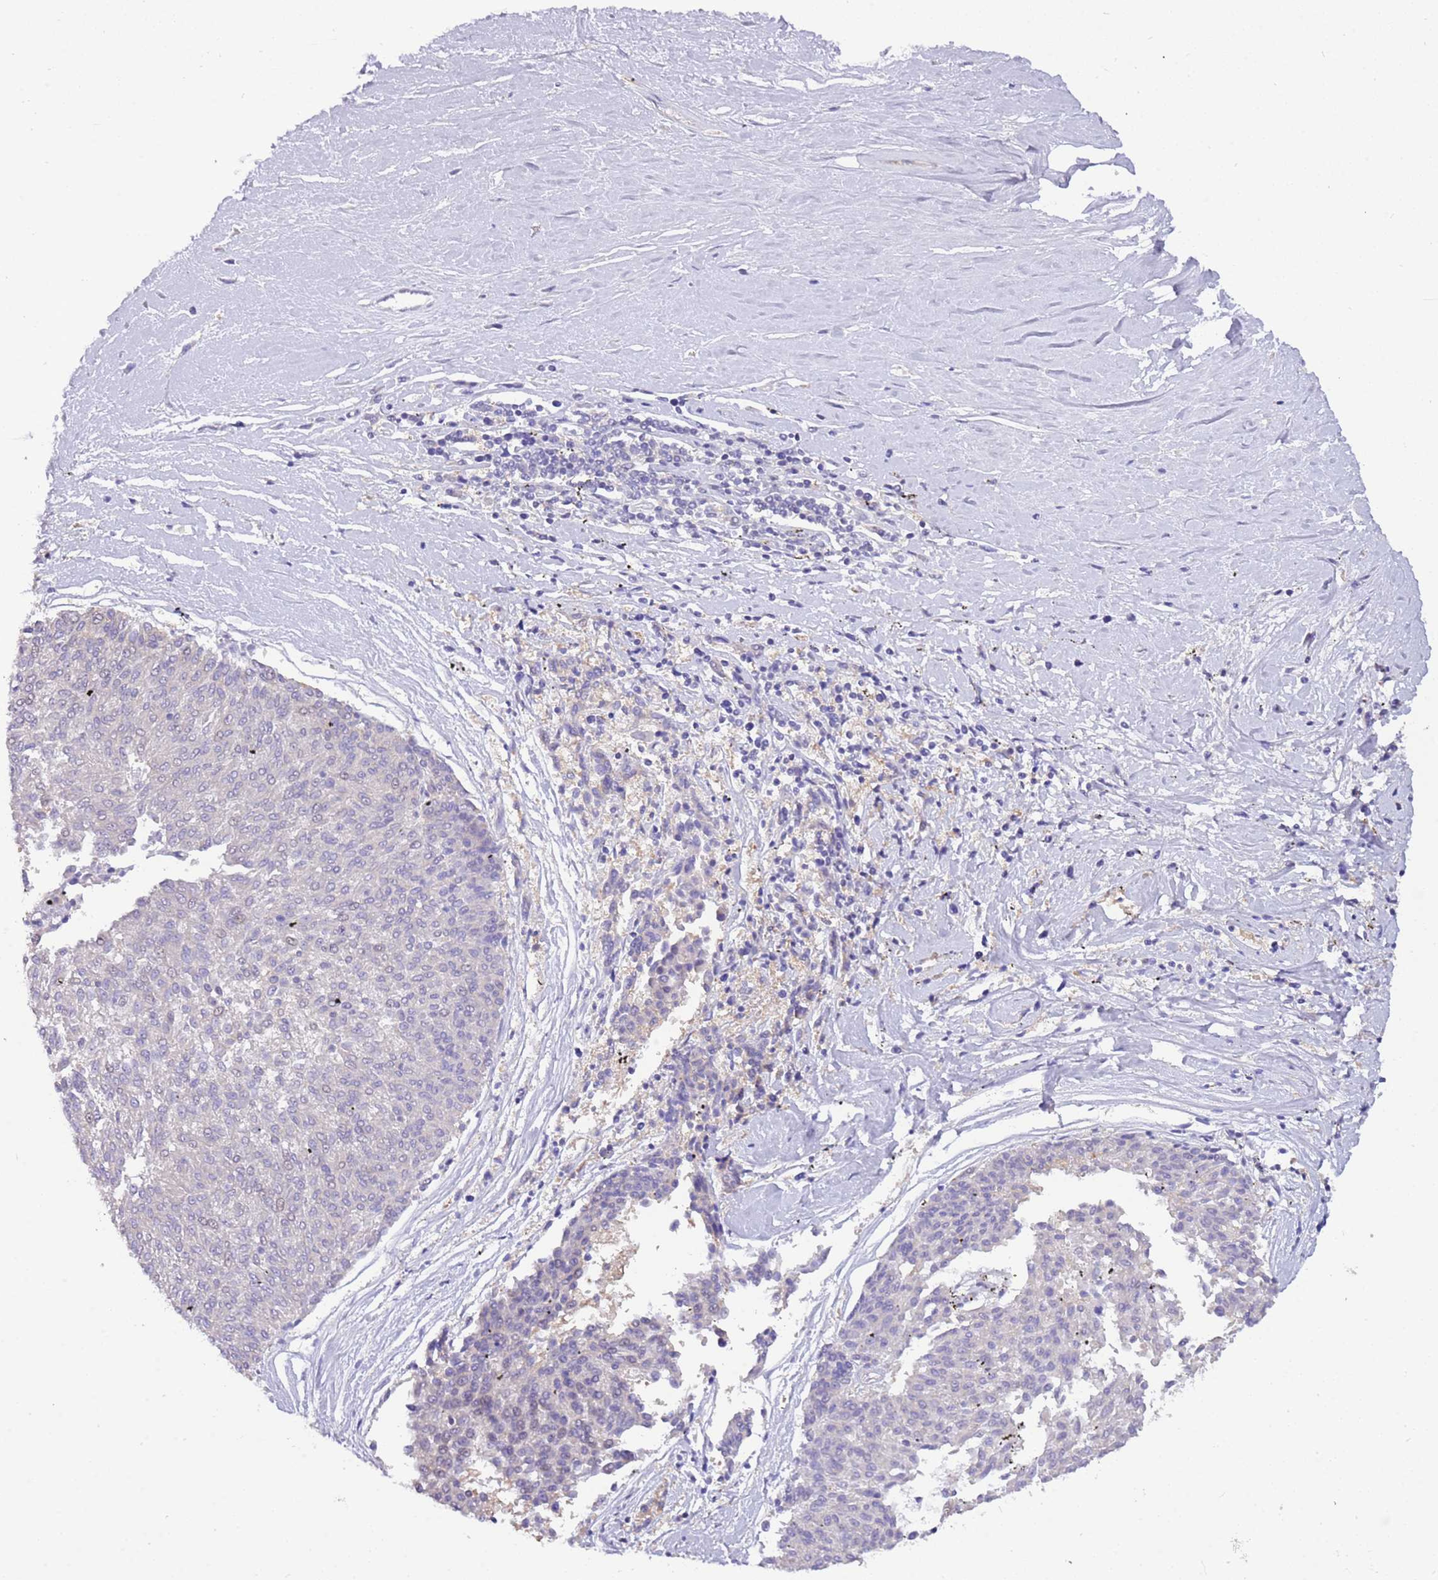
{"staining": {"intensity": "negative", "quantity": "none", "location": "none"}, "tissue": "melanoma", "cell_type": "Tumor cells", "image_type": "cancer", "snomed": [{"axis": "morphology", "description": "Malignant melanoma, NOS"}, {"axis": "topography", "description": "Skin"}], "caption": "Immunohistochemistry of human melanoma shows no staining in tumor cells.", "gene": "STIP1", "patient": {"sex": "female", "age": 72}}